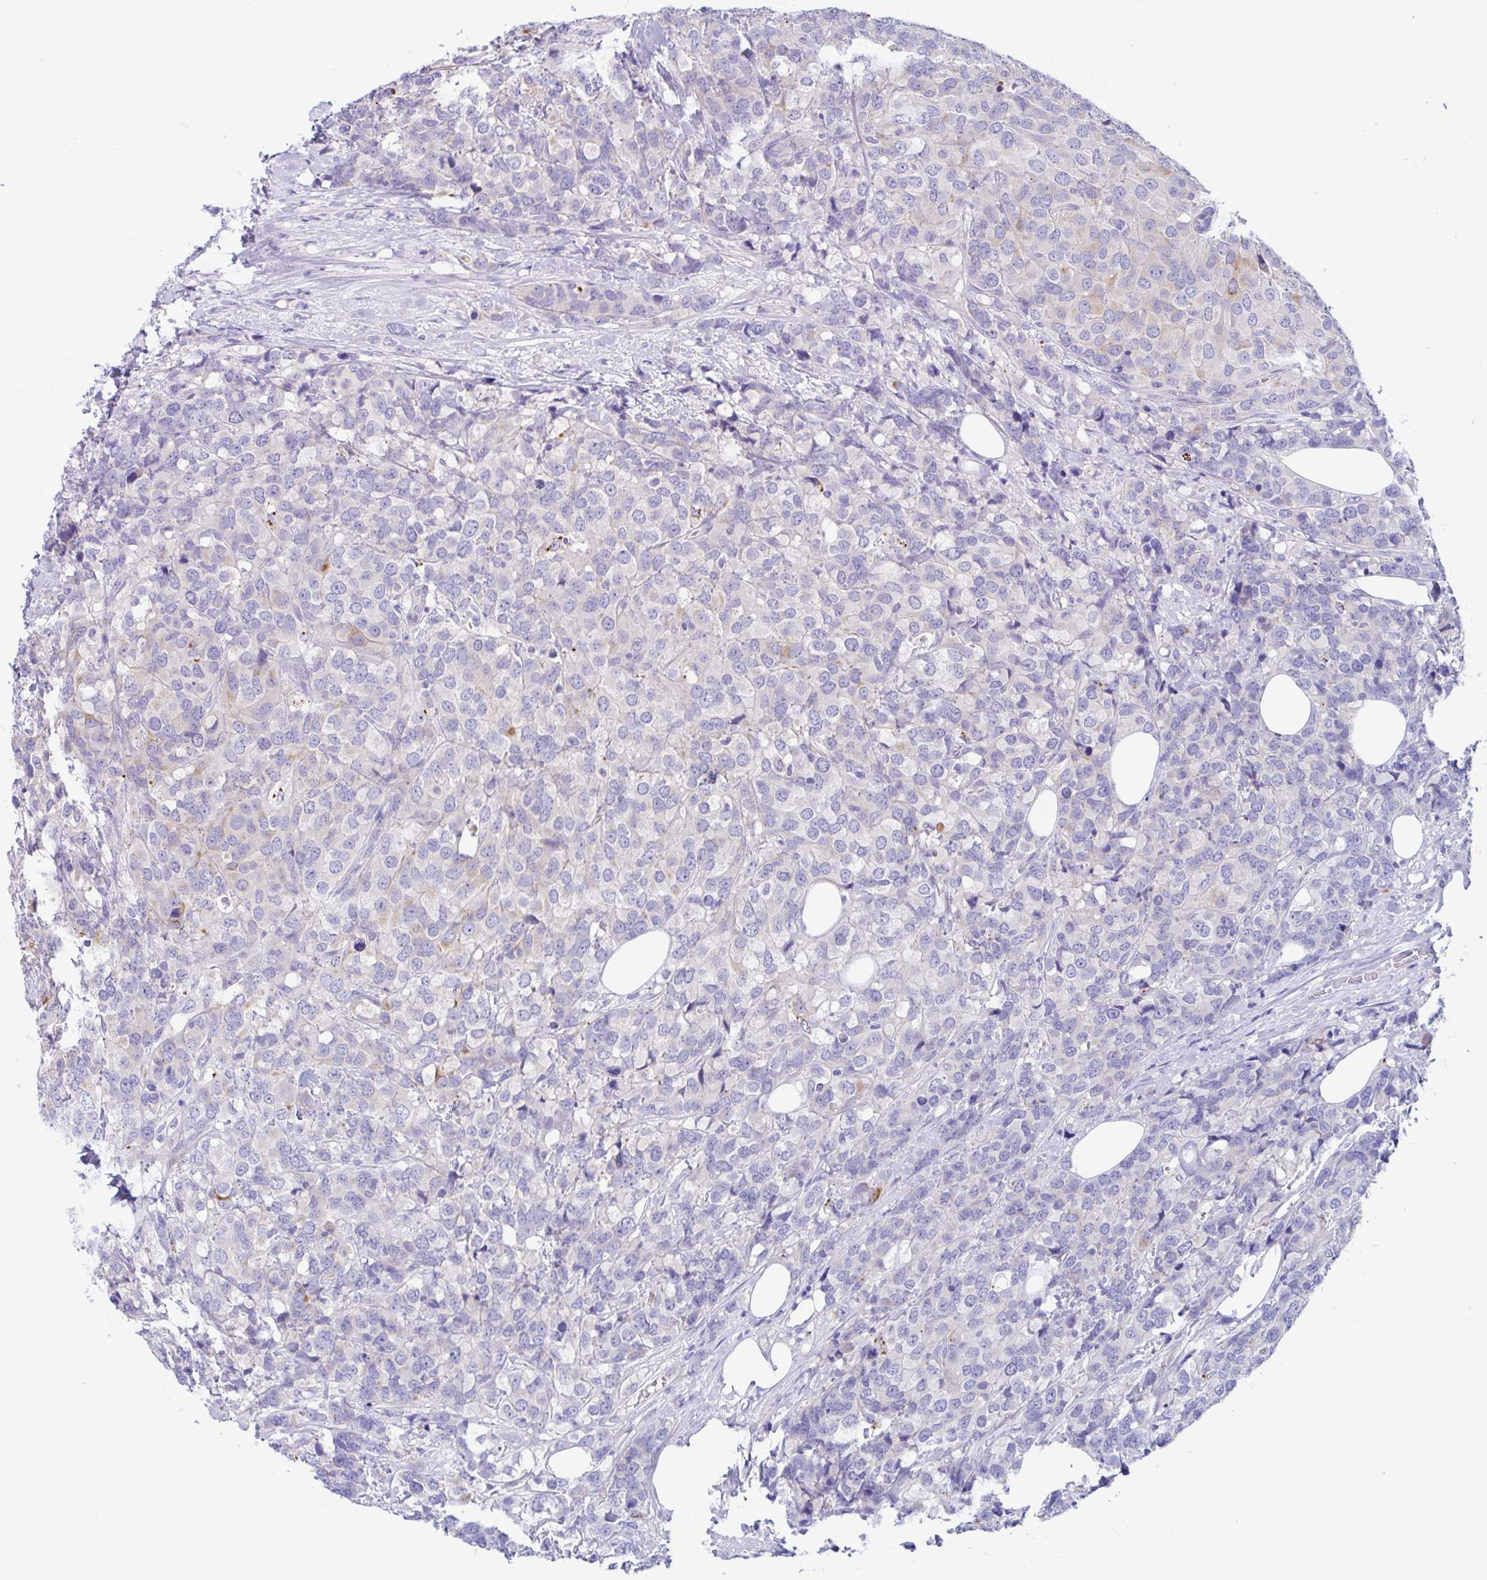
{"staining": {"intensity": "negative", "quantity": "none", "location": "none"}, "tissue": "breast cancer", "cell_type": "Tumor cells", "image_type": "cancer", "snomed": [{"axis": "morphology", "description": "Lobular carcinoma"}, {"axis": "topography", "description": "Breast"}], "caption": "Breast cancer stained for a protein using immunohistochemistry displays no expression tumor cells.", "gene": "OR6N2", "patient": {"sex": "female", "age": 59}}